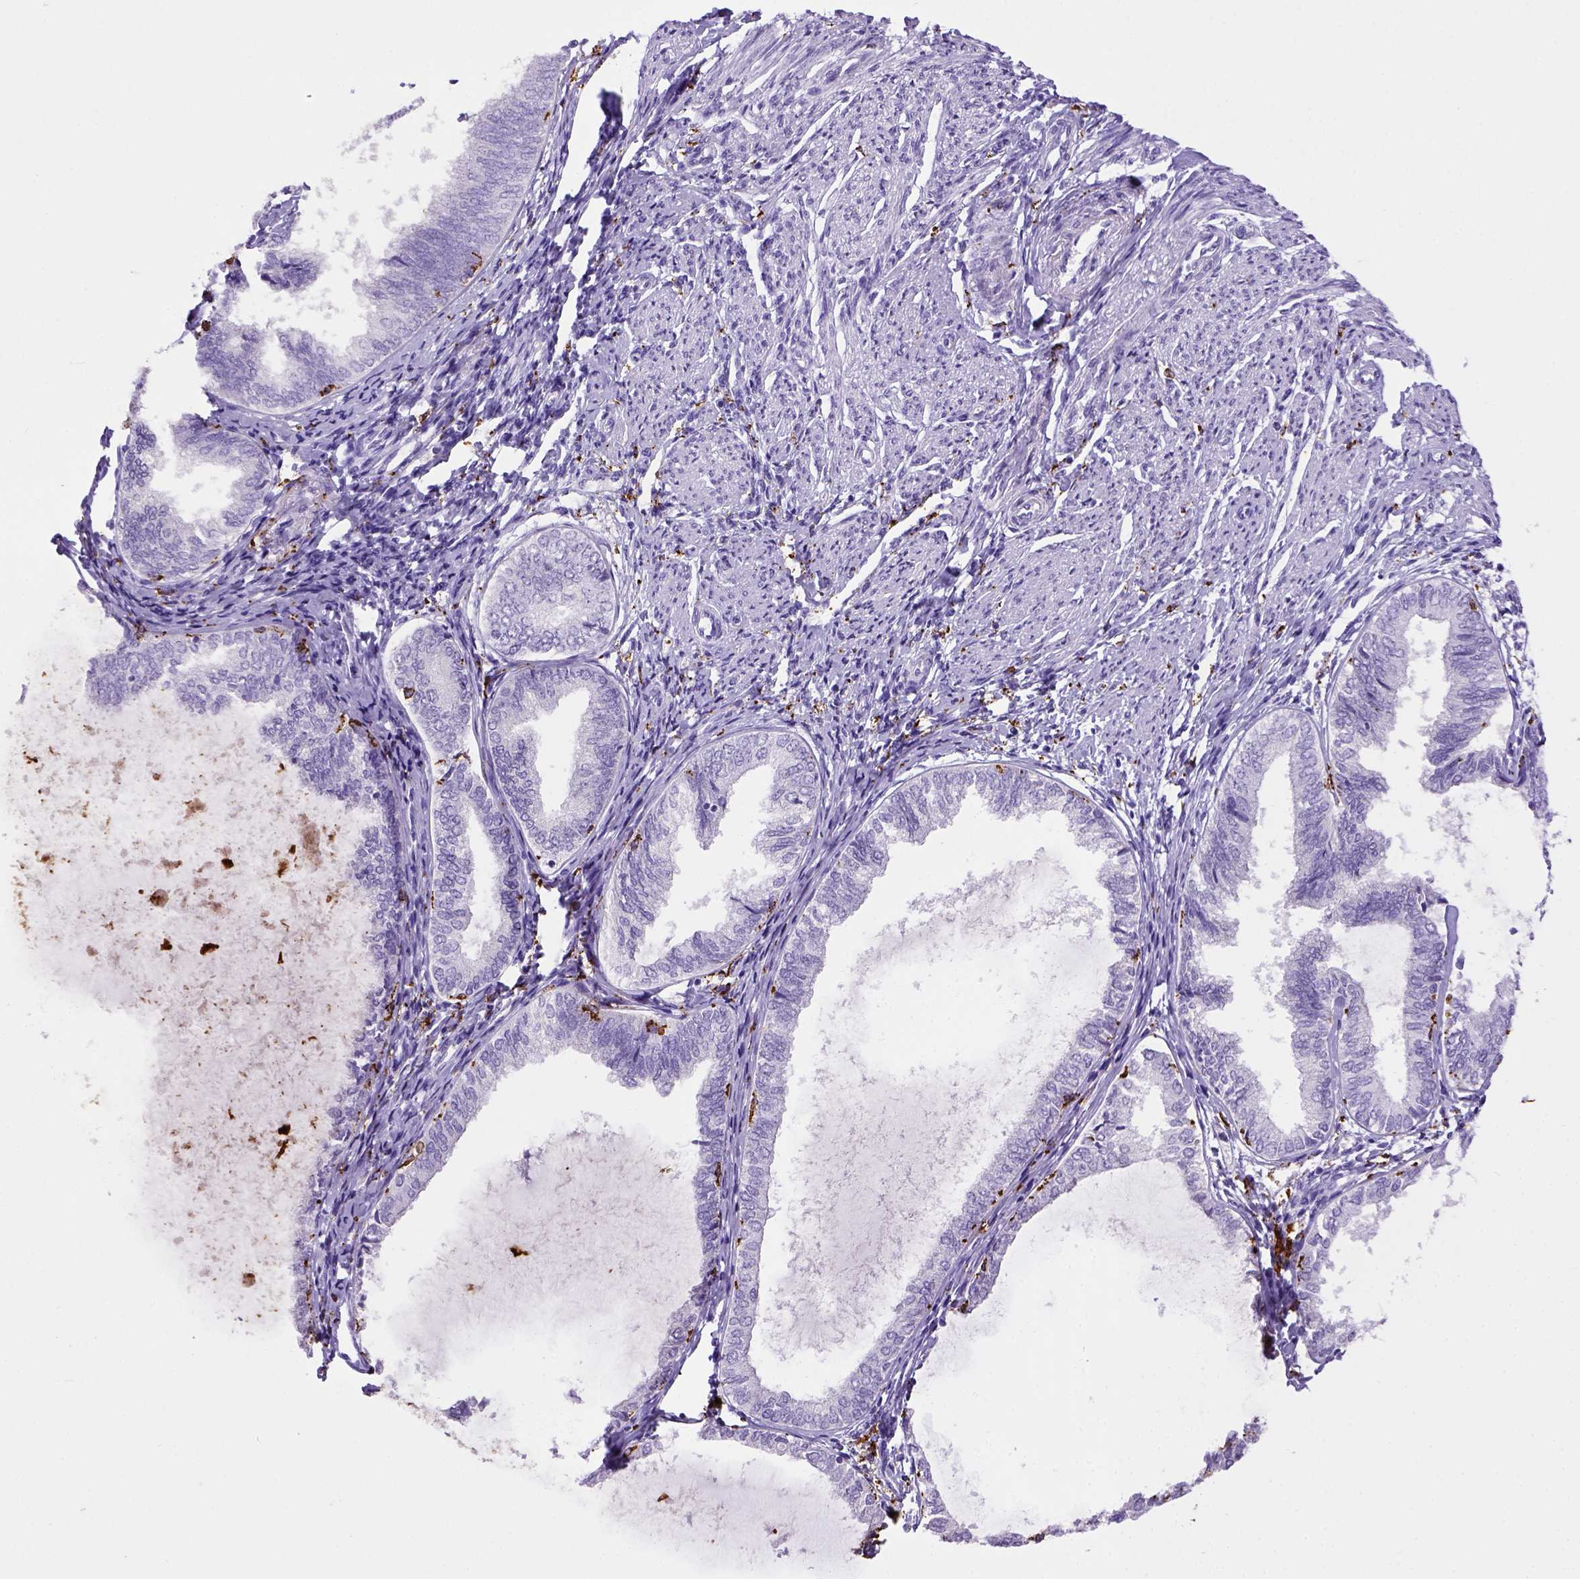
{"staining": {"intensity": "negative", "quantity": "none", "location": "none"}, "tissue": "endometrial cancer", "cell_type": "Tumor cells", "image_type": "cancer", "snomed": [{"axis": "morphology", "description": "Adenocarcinoma, NOS"}, {"axis": "topography", "description": "Endometrium"}], "caption": "Immunohistochemical staining of endometrial cancer (adenocarcinoma) demonstrates no significant staining in tumor cells.", "gene": "CD68", "patient": {"sex": "female", "age": 68}}